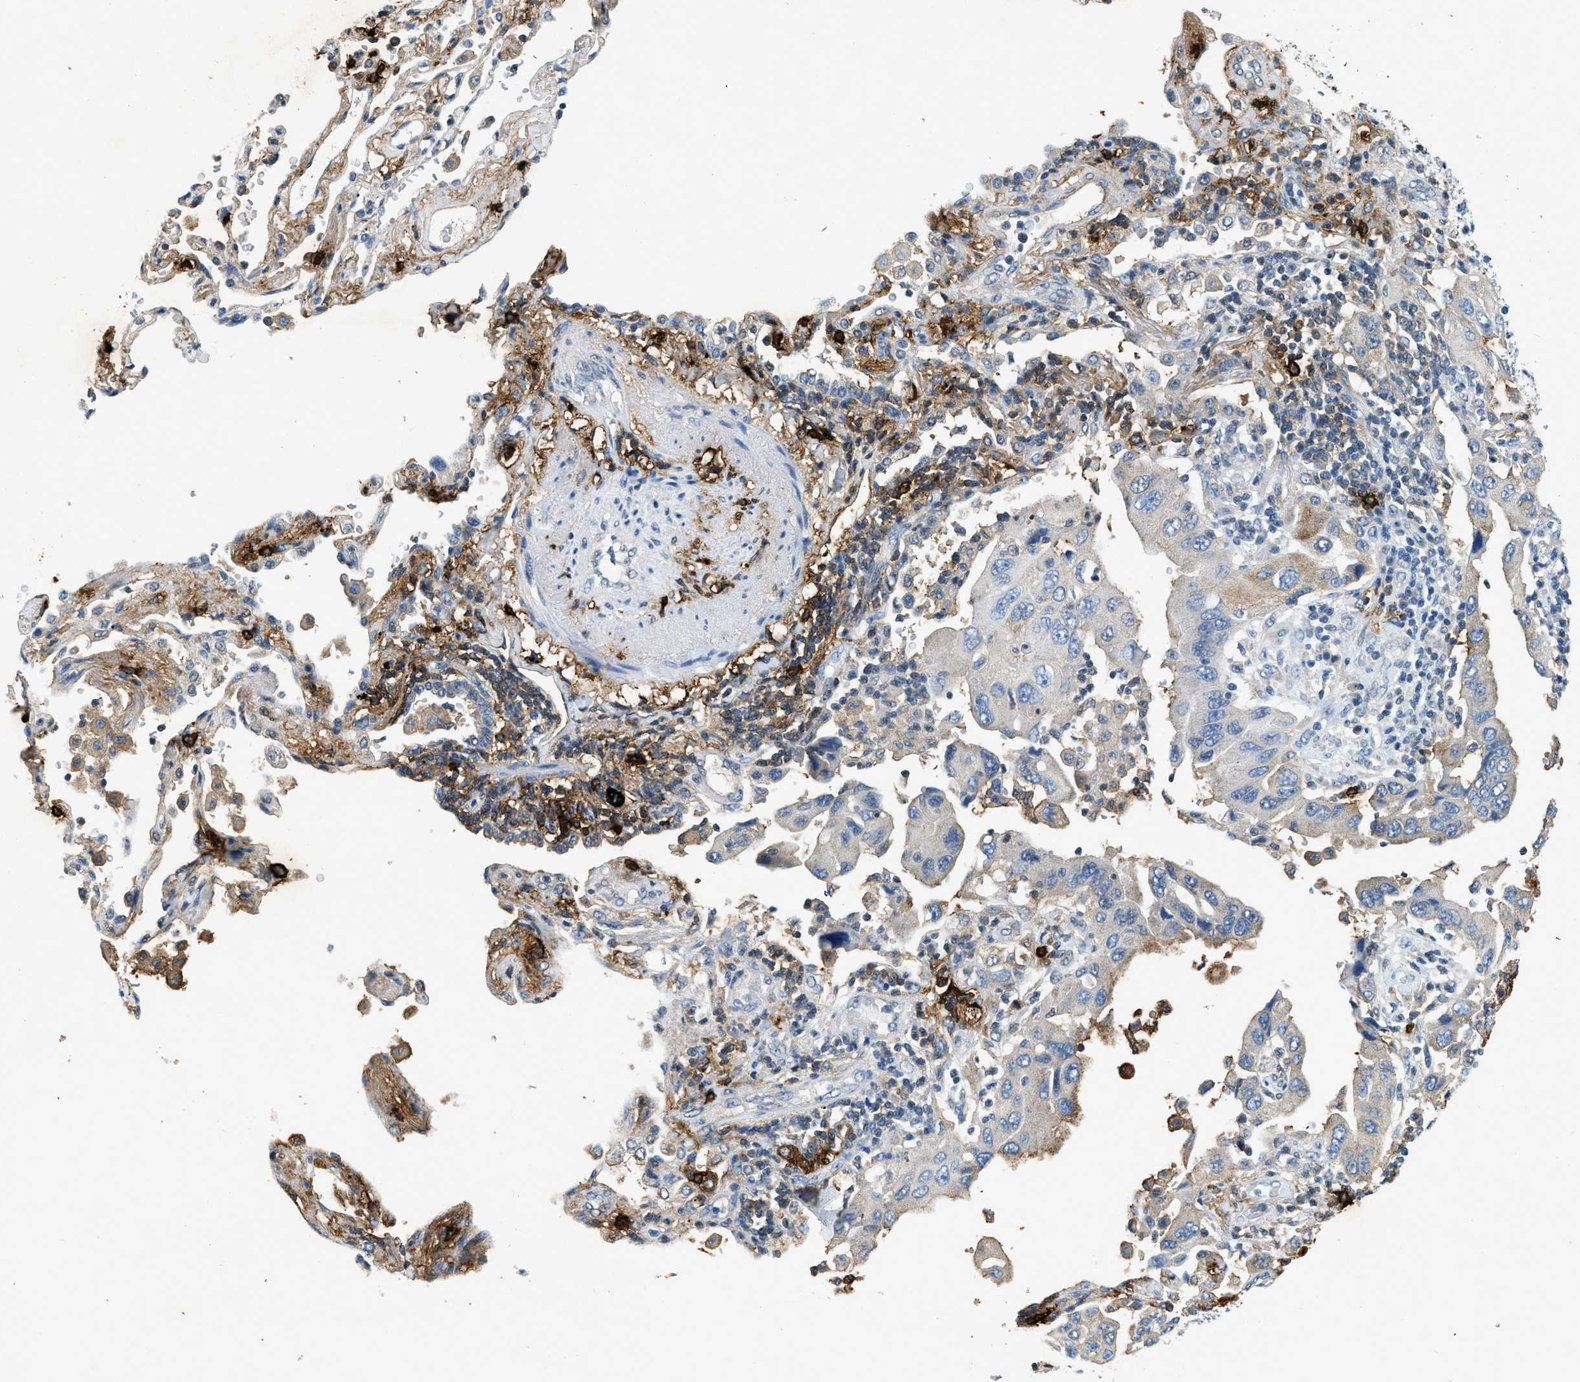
{"staining": {"intensity": "weak", "quantity": "25%-75%", "location": "cytoplasmic/membranous"}, "tissue": "lung cancer", "cell_type": "Tumor cells", "image_type": "cancer", "snomed": [{"axis": "morphology", "description": "Adenocarcinoma, NOS"}, {"axis": "topography", "description": "Lung"}], "caption": "An immunohistochemistry photomicrograph of tumor tissue is shown. Protein staining in brown highlights weak cytoplasmic/membranous positivity in lung cancer (adenocarcinoma) within tumor cells.", "gene": "TPSAB1", "patient": {"sex": "female", "age": 65}}